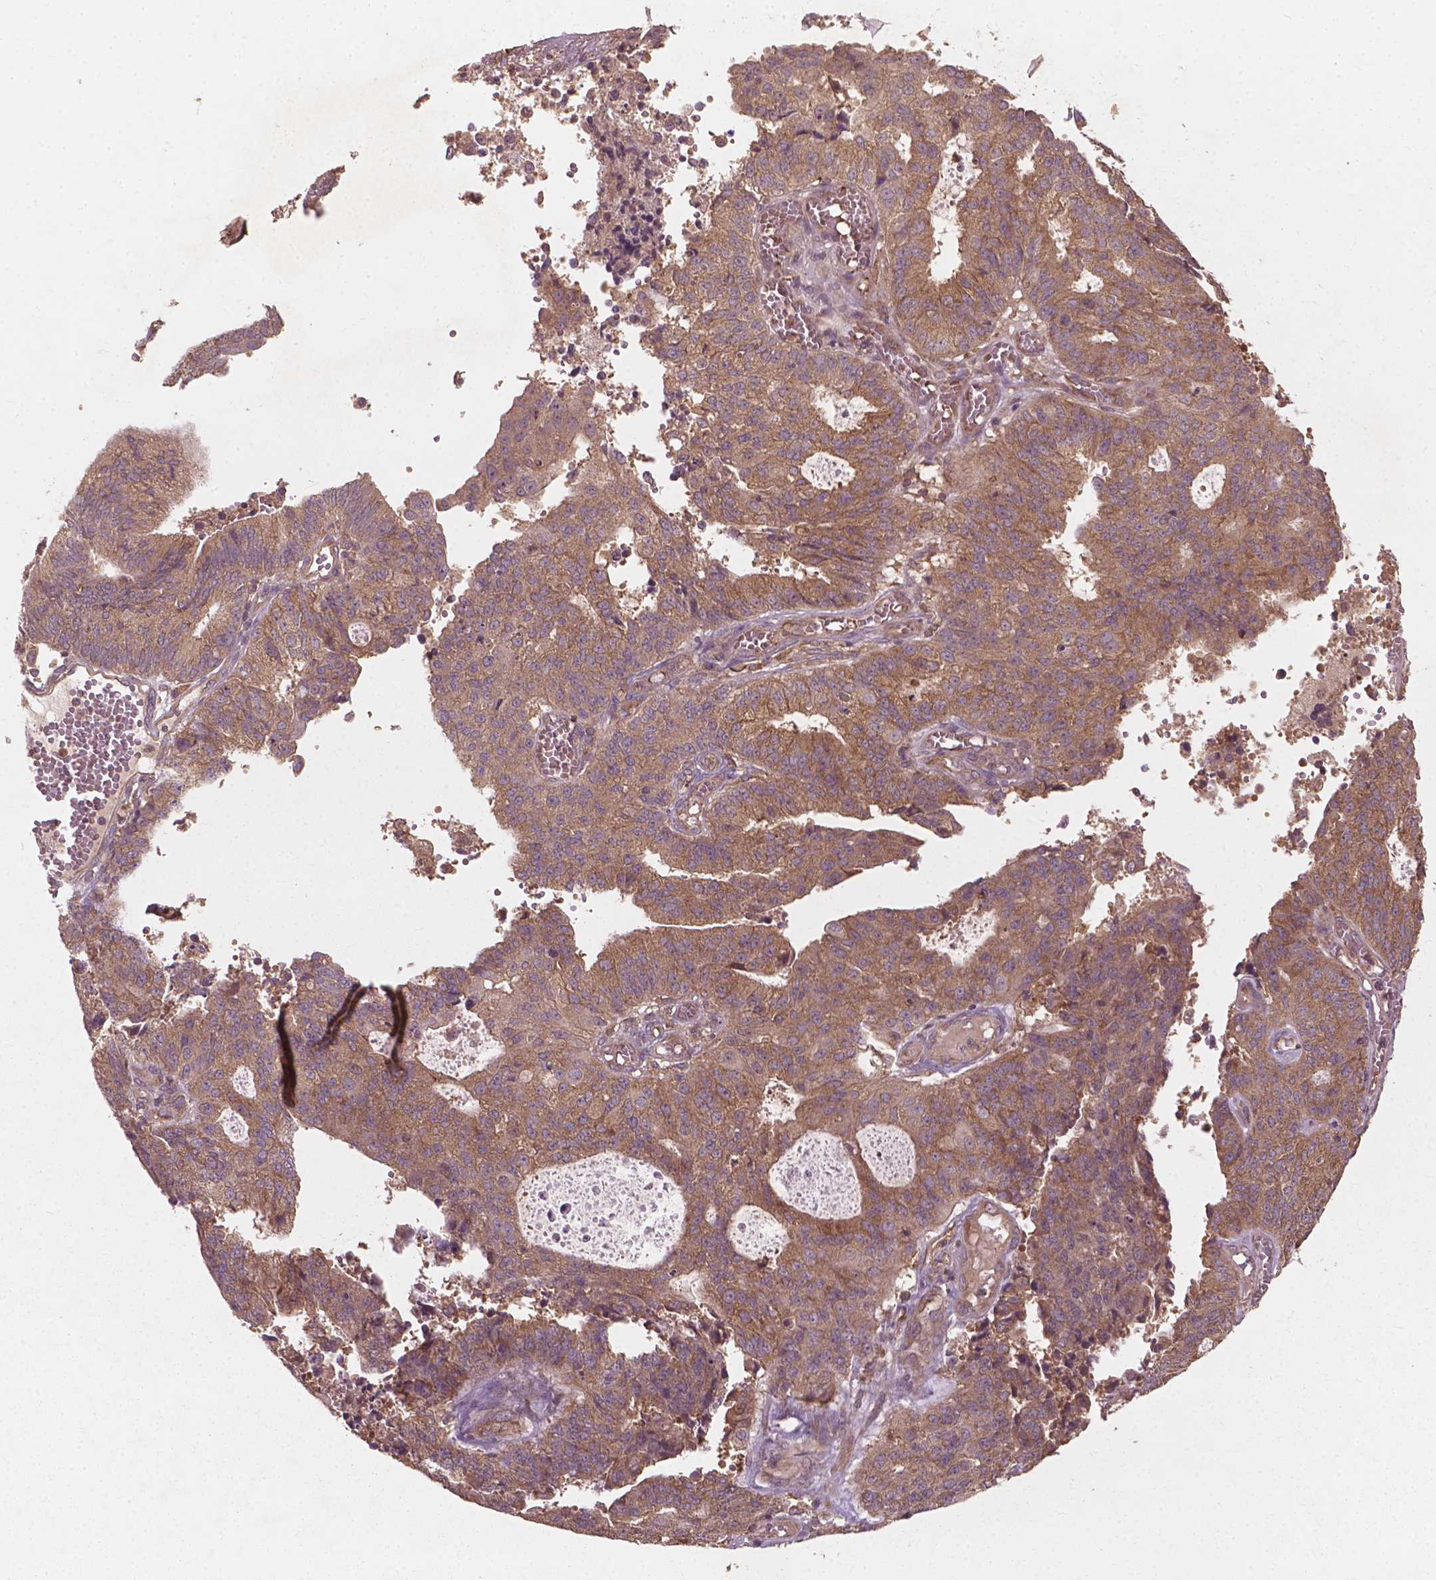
{"staining": {"intensity": "weak", "quantity": ">75%", "location": "cytoplasmic/membranous"}, "tissue": "endometrial cancer", "cell_type": "Tumor cells", "image_type": "cancer", "snomed": [{"axis": "morphology", "description": "Adenocarcinoma, NOS"}, {"axis": "topography", "description": "Endometrium"}], "caption": "Immunohistochemical staining of endometrial cancer demonstrates low levels of weak cytoplasmic/membranous expression in approximately >75% of tumor cells.", "gene": "CYFIP2", "patient": {"sex": "female", "age": 82}}